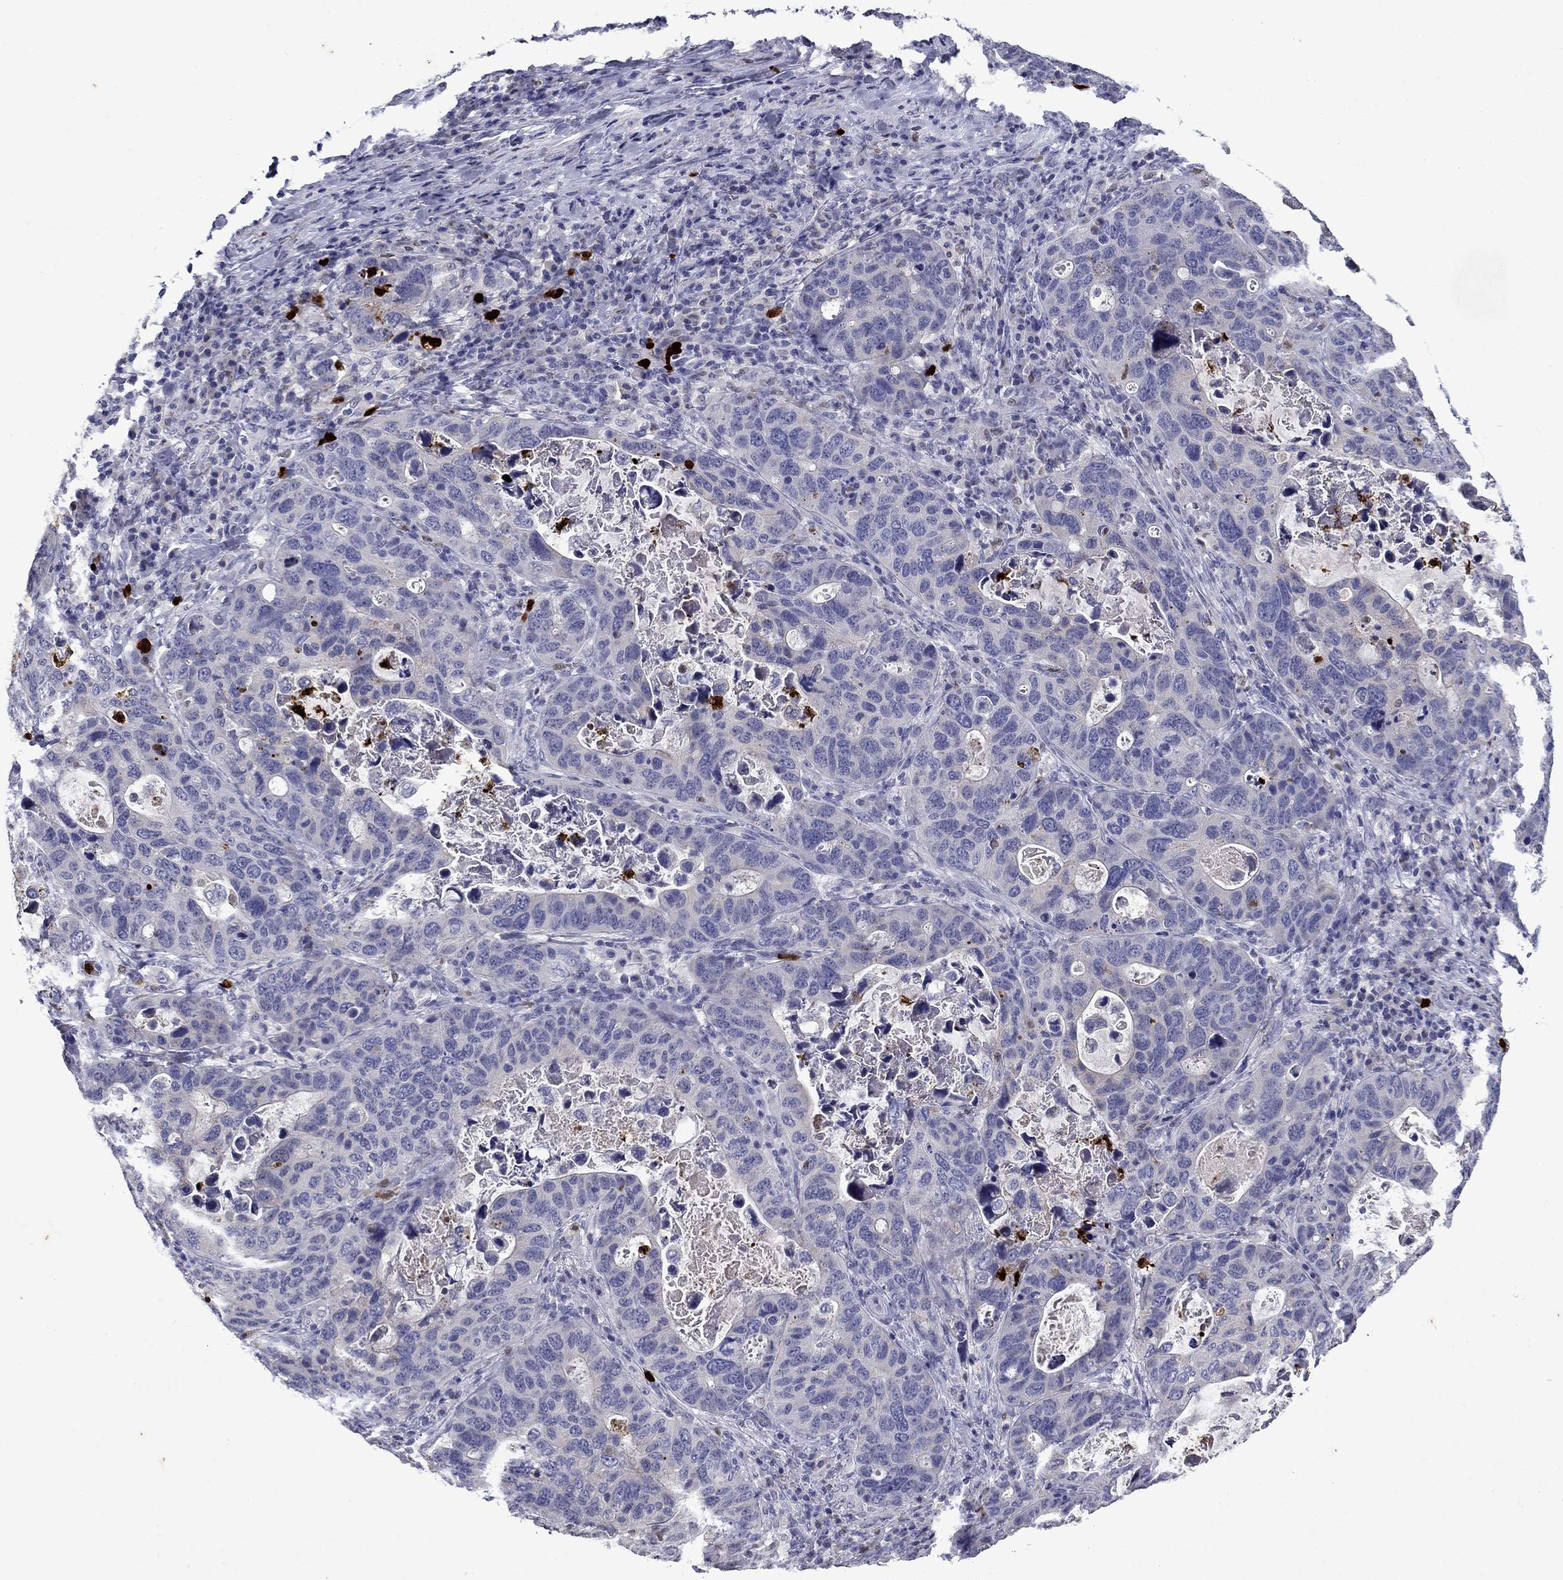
{"staining": {"intensity": "negative", "quantity": "none", "location": "none"}, "tissue": "stomach cancer", "cell_type": "Tumor cells", "image_type": "cancer", "snomed": [{"axis": "morphology", "description": "Adenocarcinoma, NOS"}, {"axis": "topography", "description": "Stomach"}], "caption": "This is a micrograph of immunohistochemistry staining of stomach cancer (adenocarcinoma), which shows no staining in tumor cells.", "gene": "IRF5", "patient": {"sex": "male", "age": 54}}